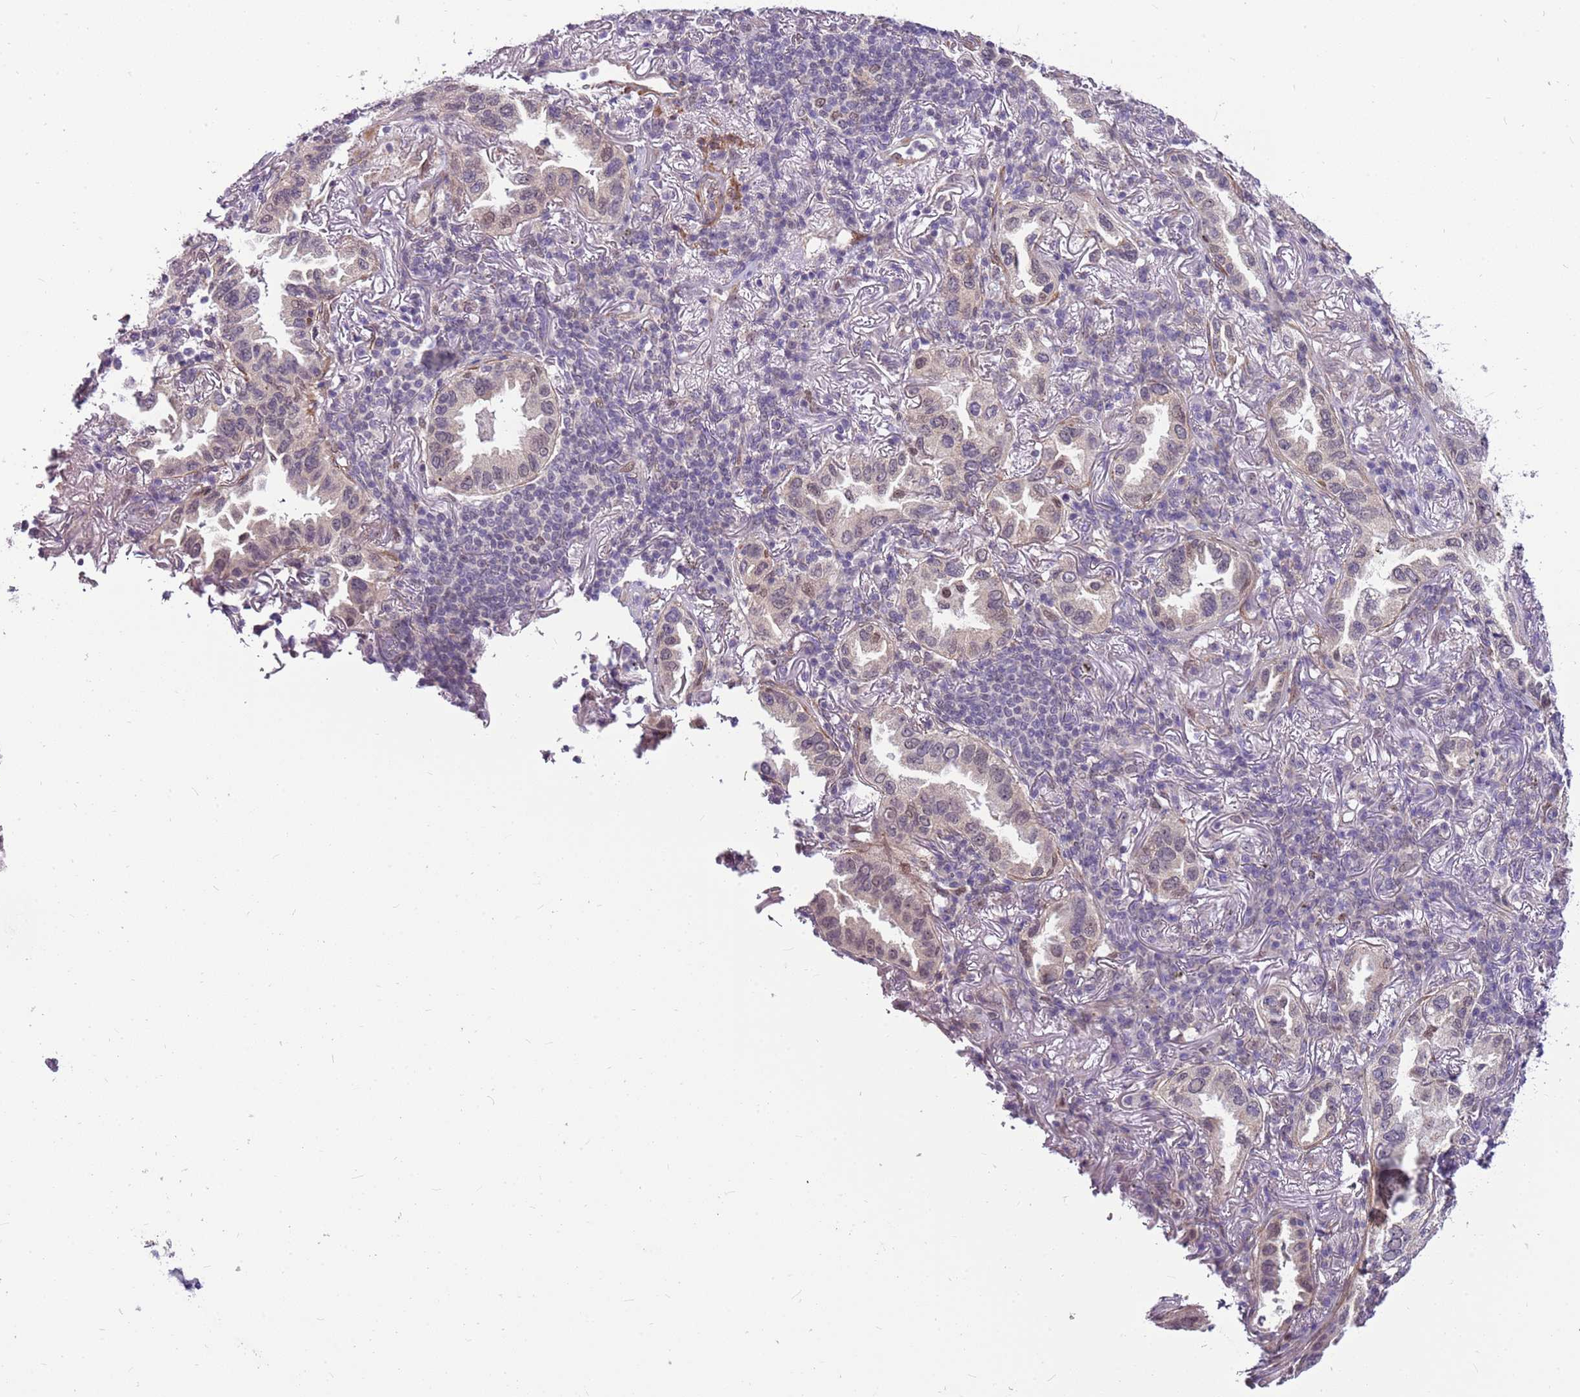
{"staining": {"intensity": "weak", "quantity": "25%-75%", "location": "cytoplasmic/membranous,nuclear"}, "tissue": "lung cancer", "cell_type": "Tumor cells", "image_type": "cancer", "snomed": [{"axis": "morphology", "description": "Adenocarcinoma, NOS"}, {"axis": "topography", "description": "Lung"}], "caption": "Adenocarcinoma (lung) stained with a protein marker reveals weak staining in tumor cells.", "gene": "POLE3", "patient": {"sex": "female", "age": 69}}